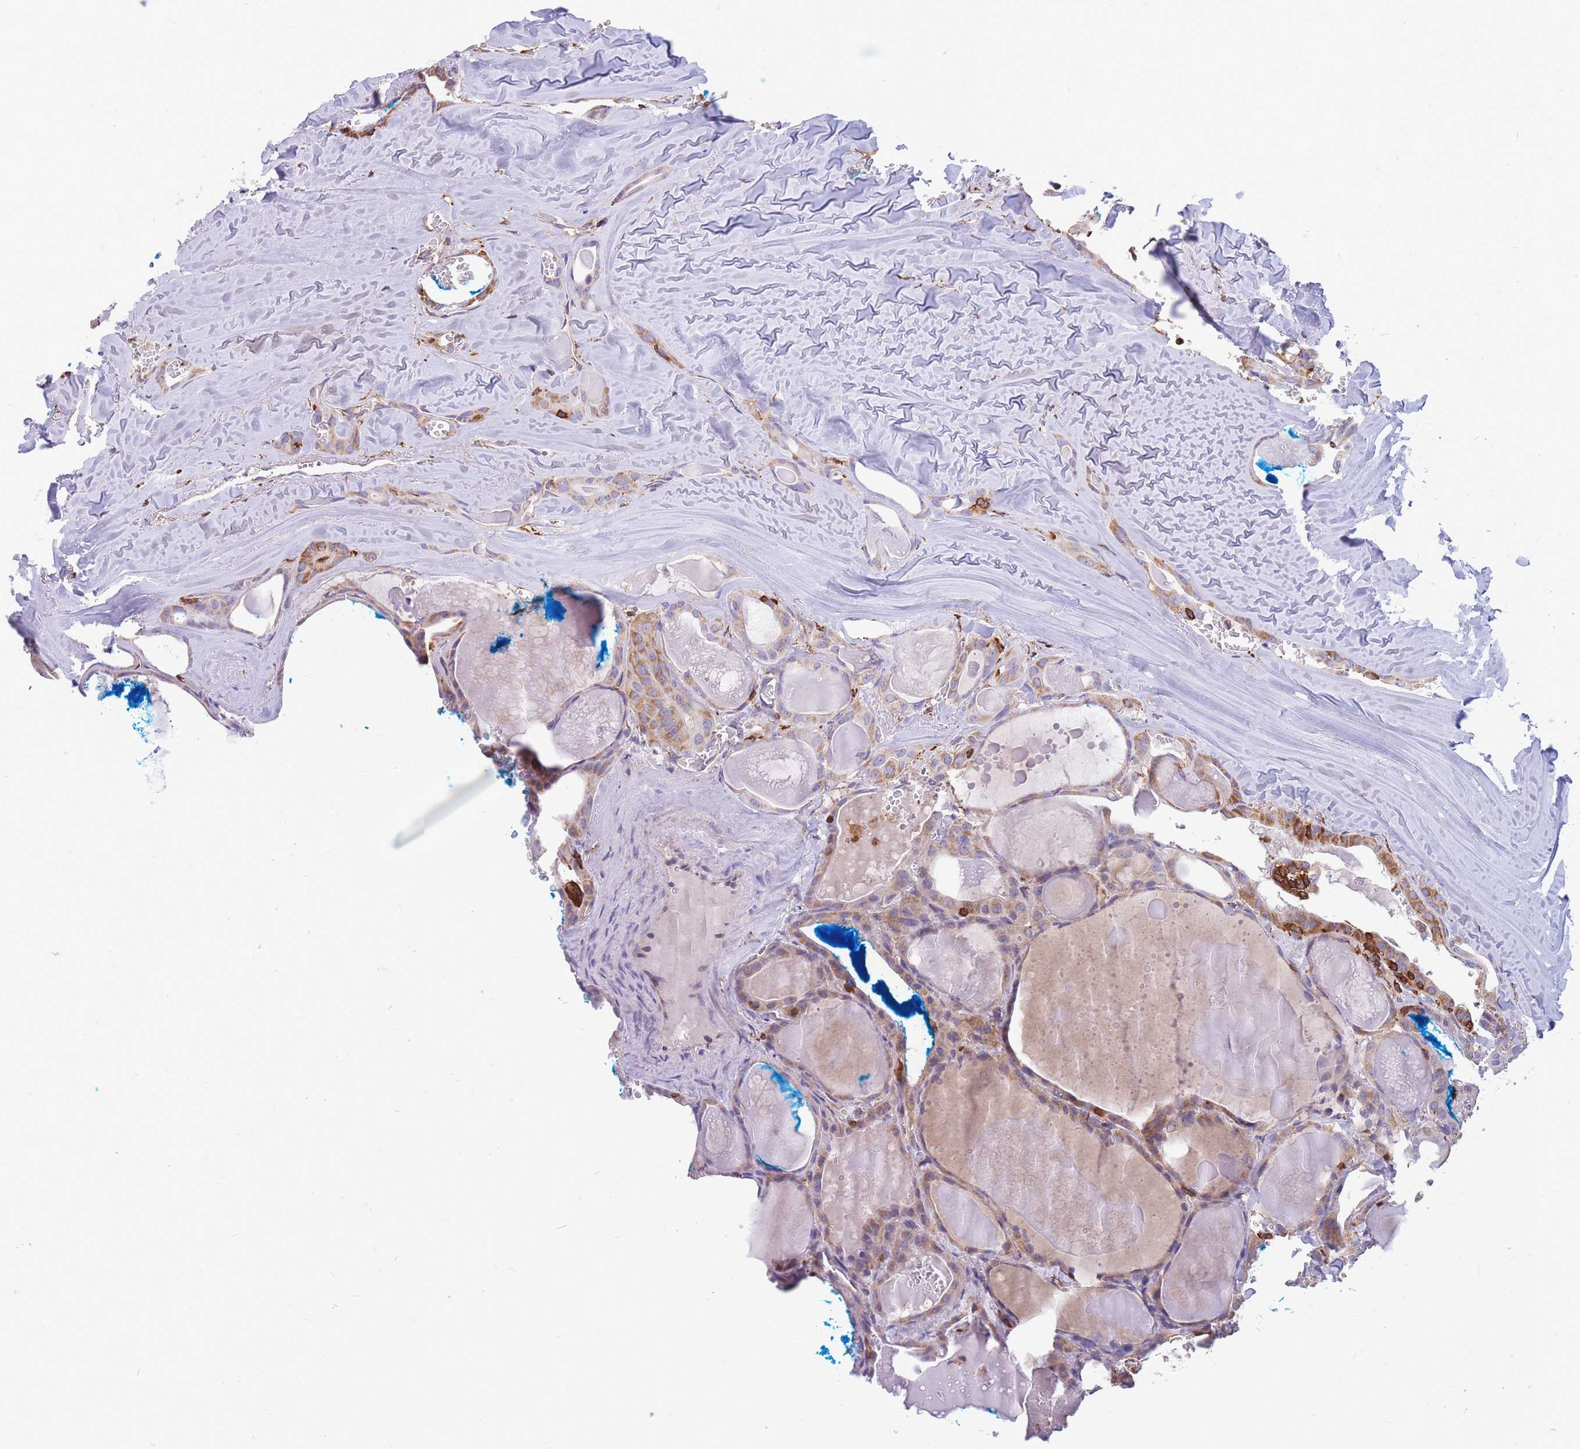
{"staining": {"intensity": "moderate", "quantity": ">75%", "location": "cytoplasmic/membranous"}, "tissue": "thyroid cancer", "cell_type": "Tumor cells", "image_type": "cancer", "snomed": [{"axis": "morphology", "description": "Papillary adenocarcinoma, NOS"}, {"axis": "topography", "description": "Thyroid gland"}], "caption": "IHC image of human thyroid papillary adenocarcinoma stained for a protein (brown), which exhibits medium levels of moderate cytoplasmic/membranous staining in approximately >75% of tumor cells.", "gene": "MRPL54", "patient": {"sex": "male", "age": 52}}